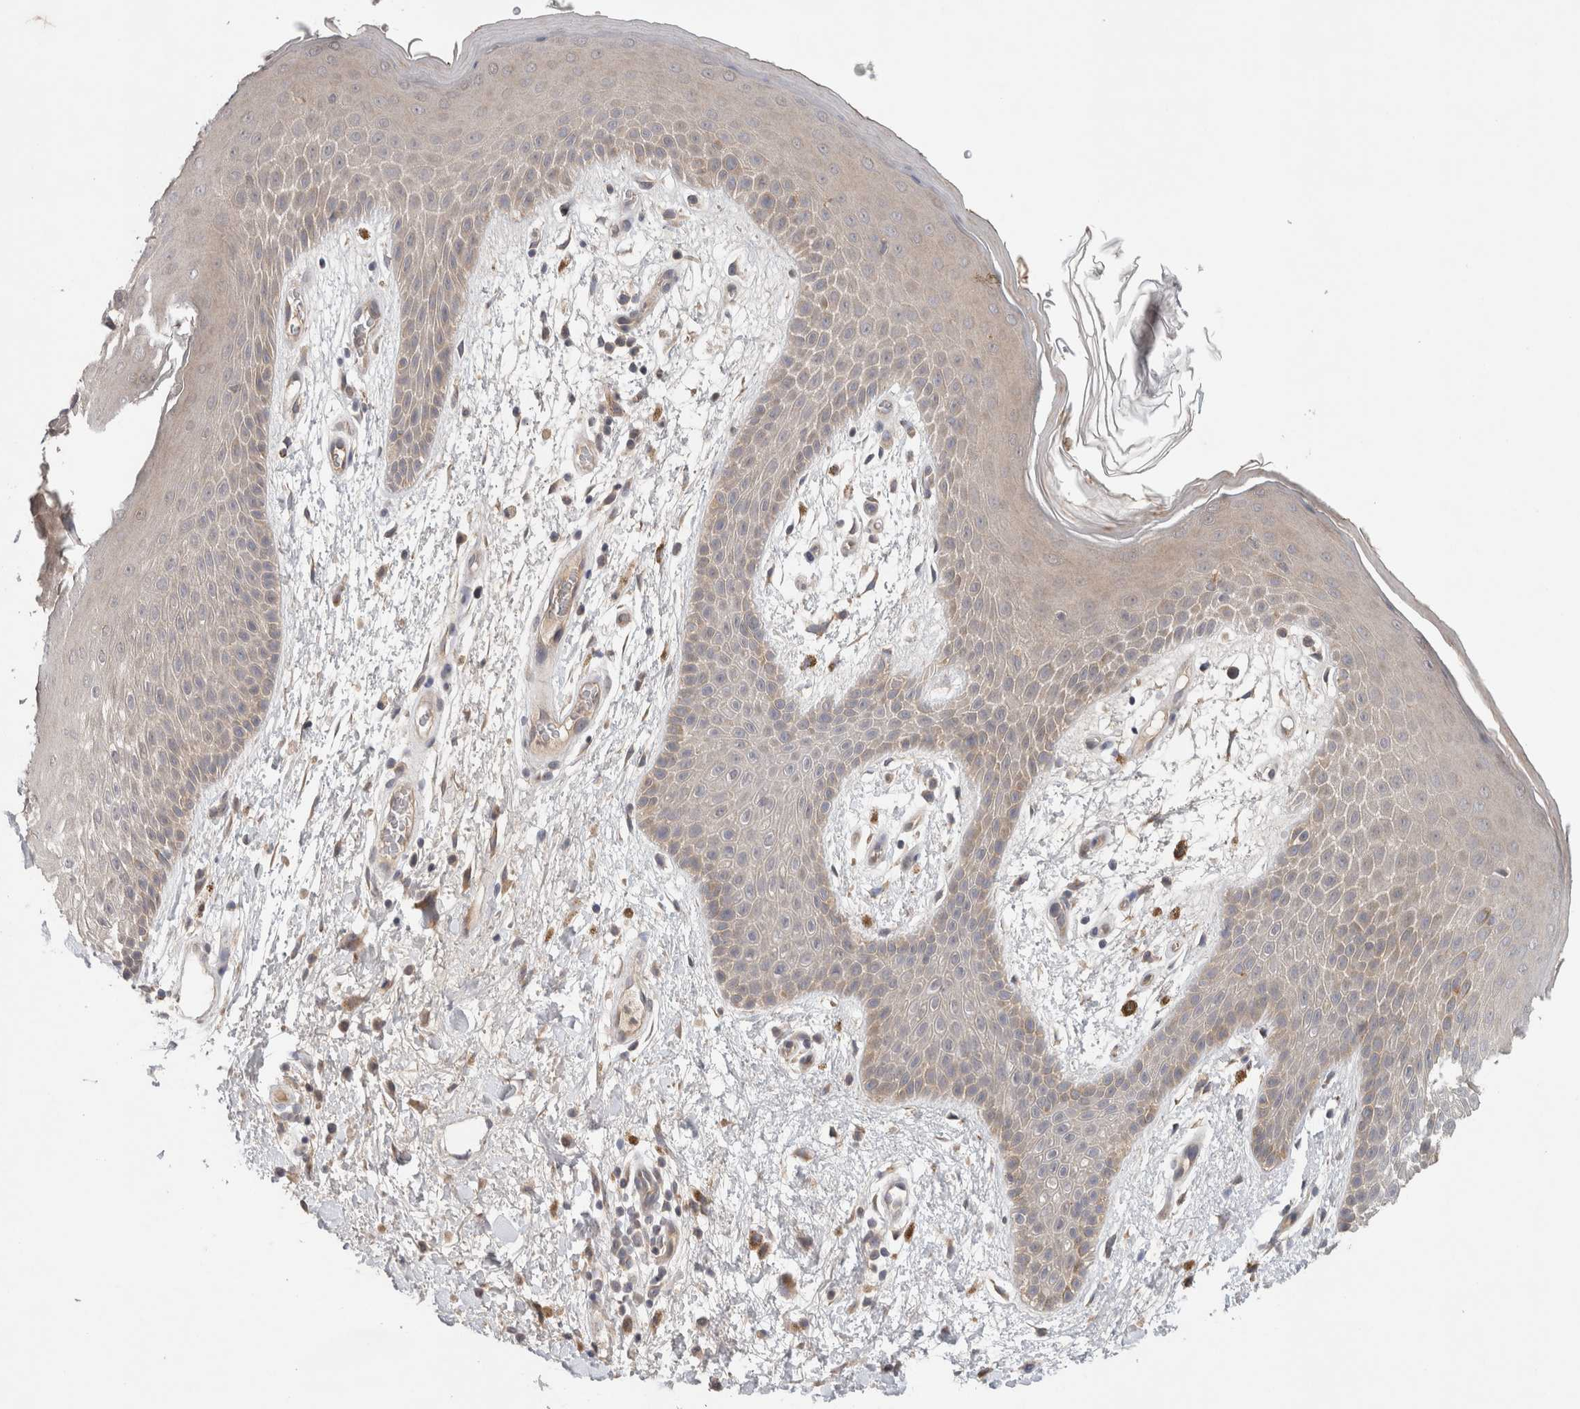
{"staining": {"intensity": "weak", "quantity": "<25%", "location": "cytoplasmic/membranous"}, "tissue": "skin", "cell_type": "Epidermal cells", "image_type": "normal", "snomed": [{"axis": "morphology", "description": "Normal tissue, NOS"}, {"axis": "topography", "description": "Anal"}], "caption": "High magnification brightfield microscopy of normal skin stained with DAB (brown) and counterstained with hematoxylin (blue): epidermal cells show no significant positivity.", "gene": "SGK1", "patient": {"sex": "male", "age": 74}}